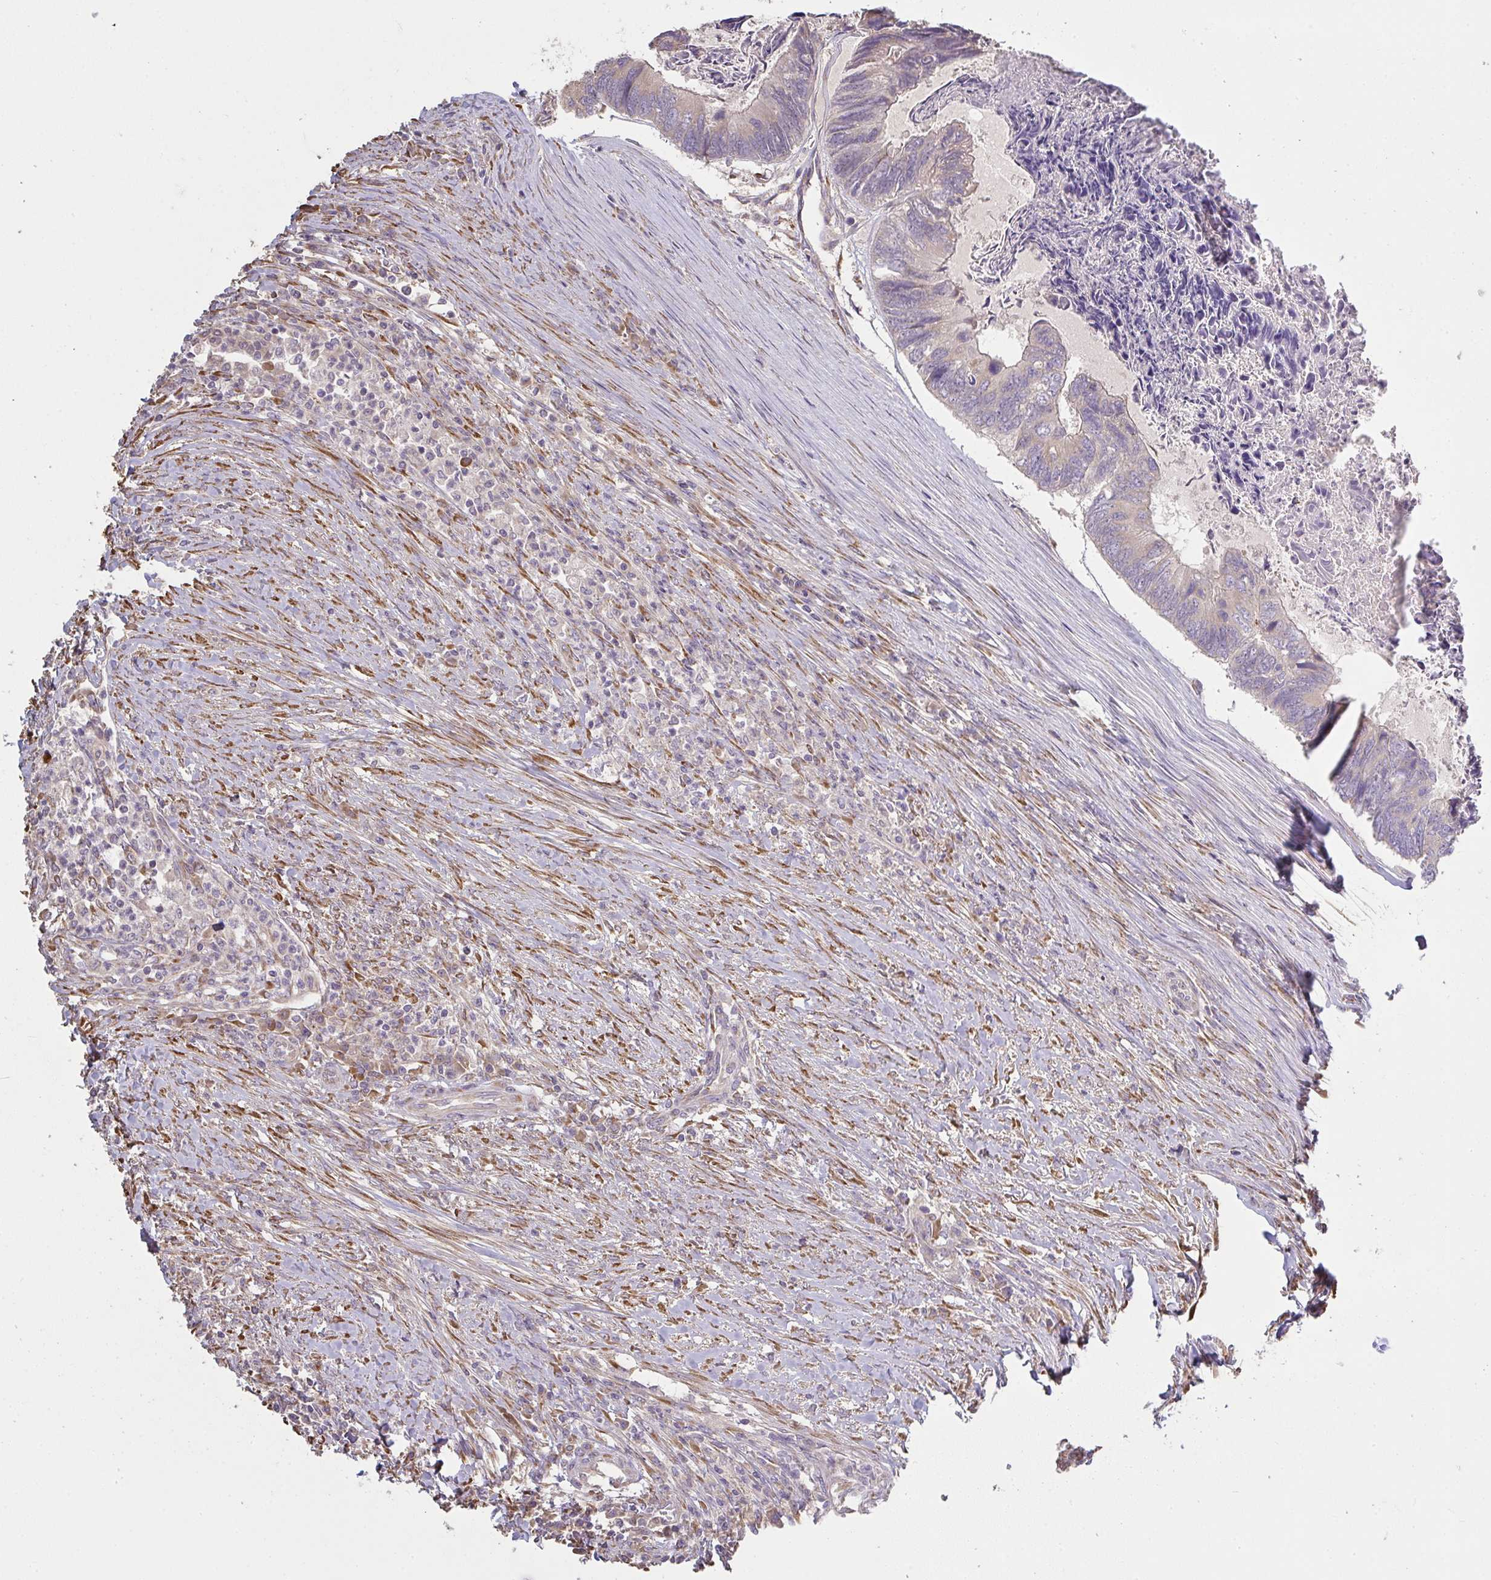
{"staining": {"intensity": "negative", "quantity": "none", "location": "none"}, "tissue": "colorectal cancer", "cell_type": "Tumor cells", "image_type": "cancer", "snomed": [{"axis": "morphology", "description": "Adenocarcinoma, NOS"}, {"axis": "topography", "description": "Colon"}], "caption": "This is a image of IHC staining of adenocarcinoma (colorectal), which shows no expression in tumor cells. (DAB immunohistochemistry, high magnification).", "gene": "BRINP3", "patient": {"sex": "female", "age": 67}}